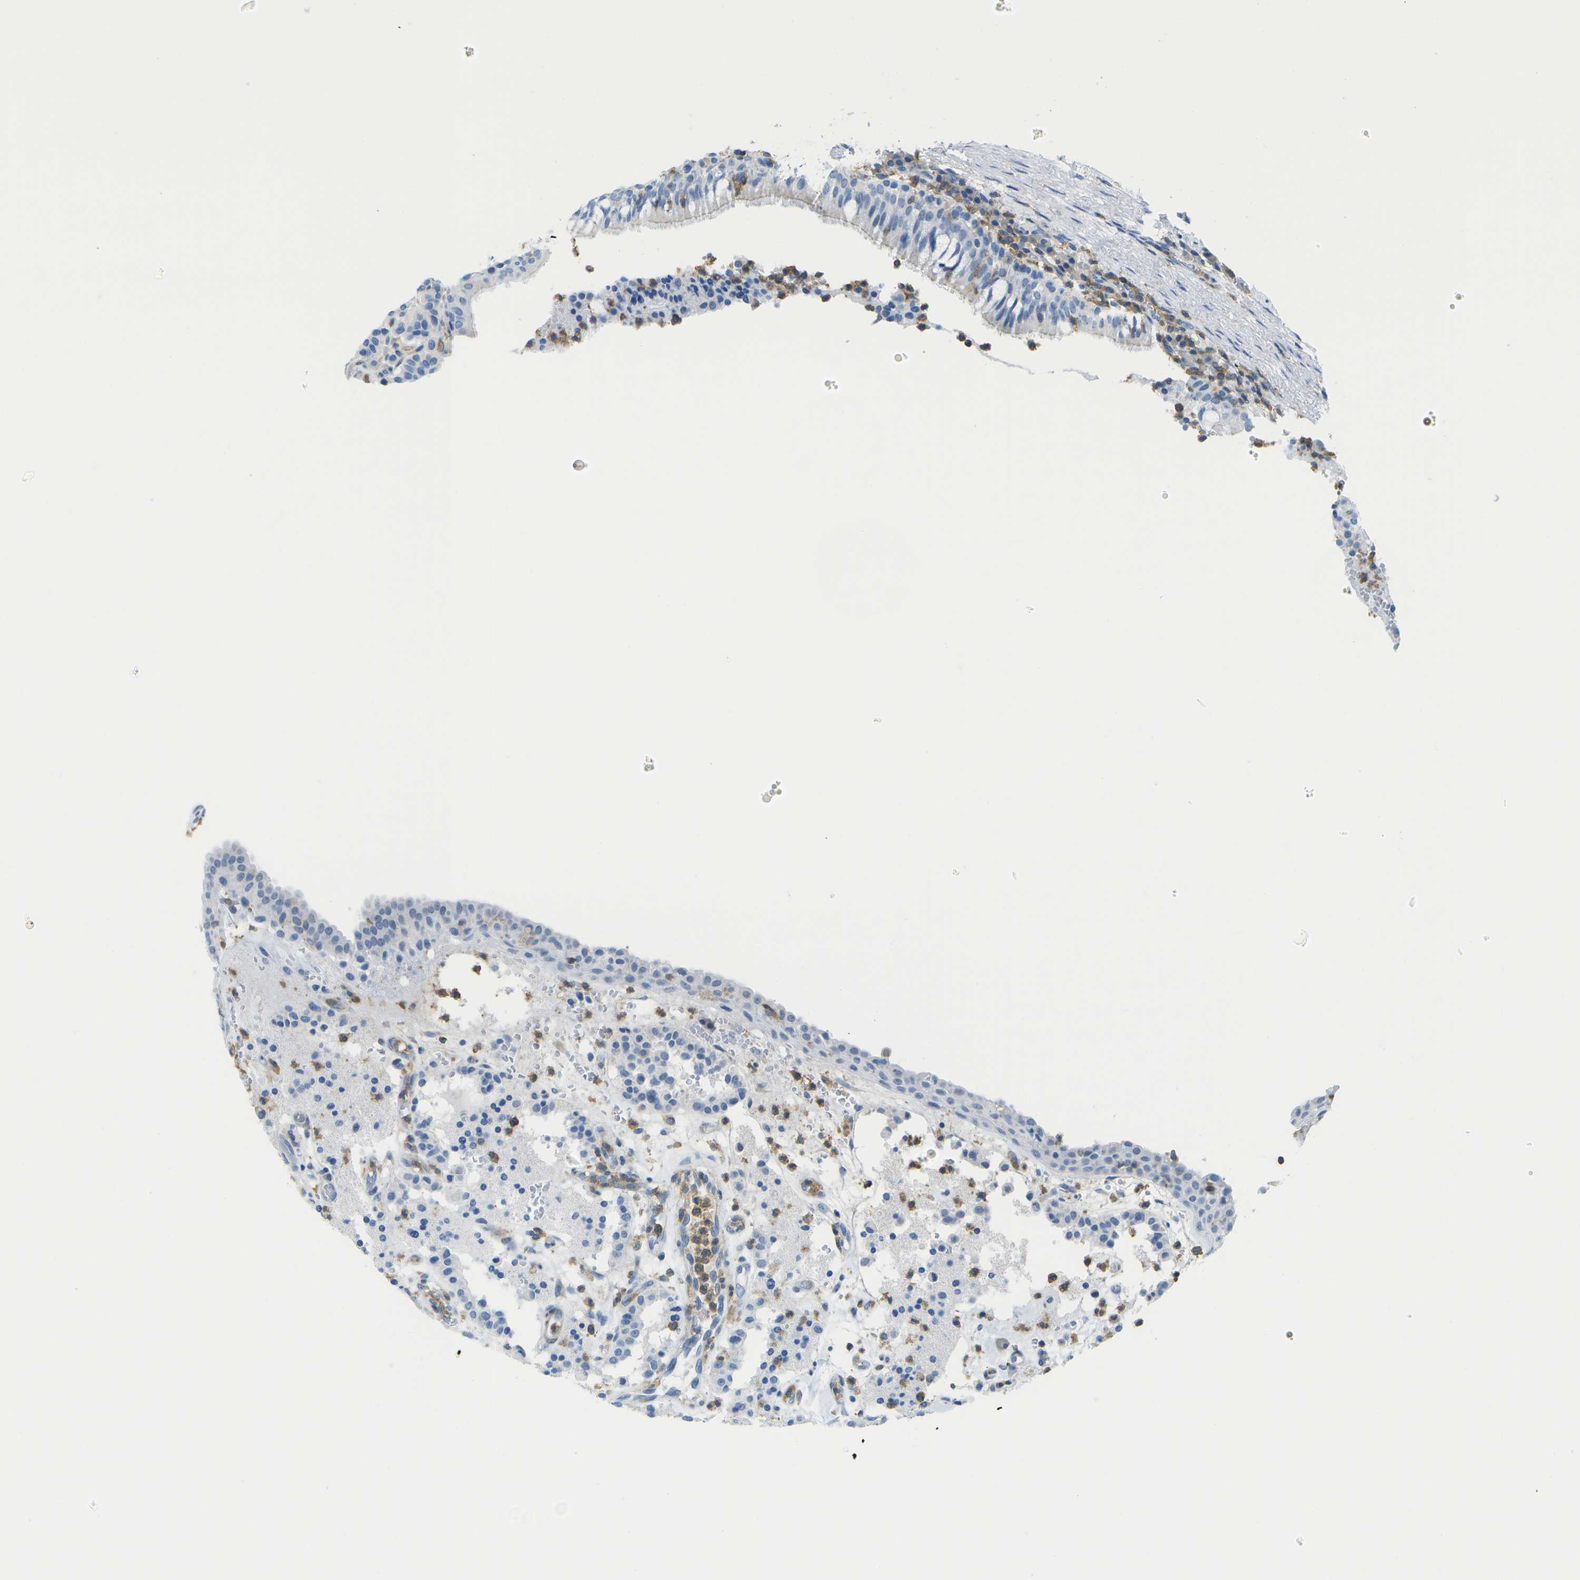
{"staining": {"intensity": "negative", "quantity": "none", "location": "none"}, "tissue": "carcinoid", "cell_type": "Tumor cells", "image_type": "cancer", "snomed": [{"axis": "morphology", "description": "Carcinoid, malignant, NOS"}, {"axis": "topography", "description": "Lung"}], "caption": "DAB (3,3'-diaminobenzidine) immunohistochemical staining of human carcinoid shows no significant staining in tumor cells.", "gene": "RCSD1", "patient": {"sex": "male", "age": 30}}